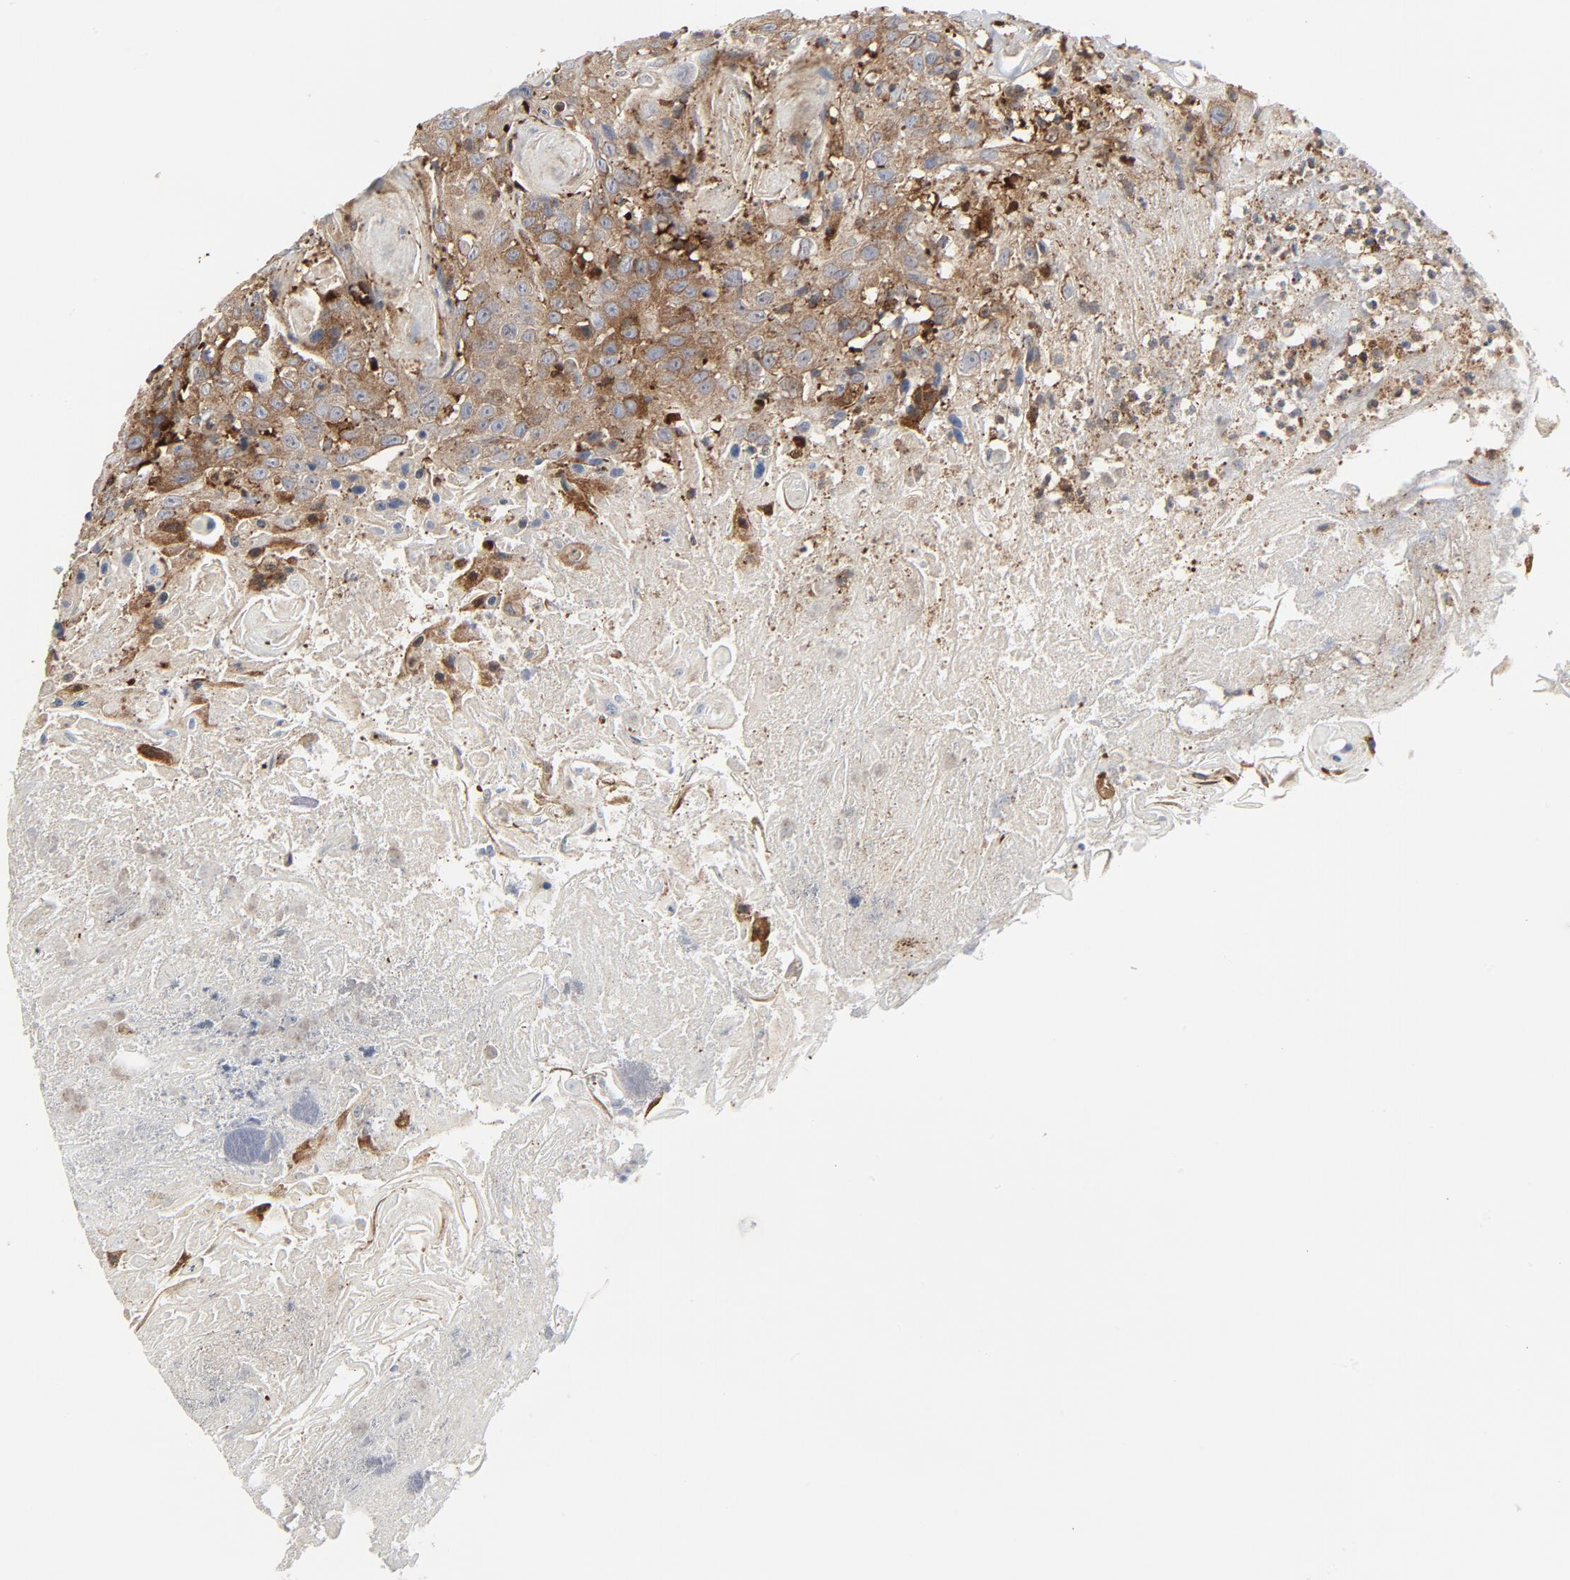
{"staining": {"intensity": "moderate", "quantity": ">75%", "location": "cytoplasmic/membranous"}, "tissue": "head and neck cancer", "cell_type": "Tumor cells", "image_type": "cancer", "snomed": [{"axis": "morphology", "description": "Squamous cell carcinoma, NOS"}, {"axis": "topography", "description": "Head-Neck"}], "caption": "Human squamous cell carcinoma (head and neck) stained for a protein (brown) displays moderate cytoplasmic/membranous positive positivity in about >75% of tumor cells.", "gene": "YES1", "patient": {"sex": "female", "age": 84}}